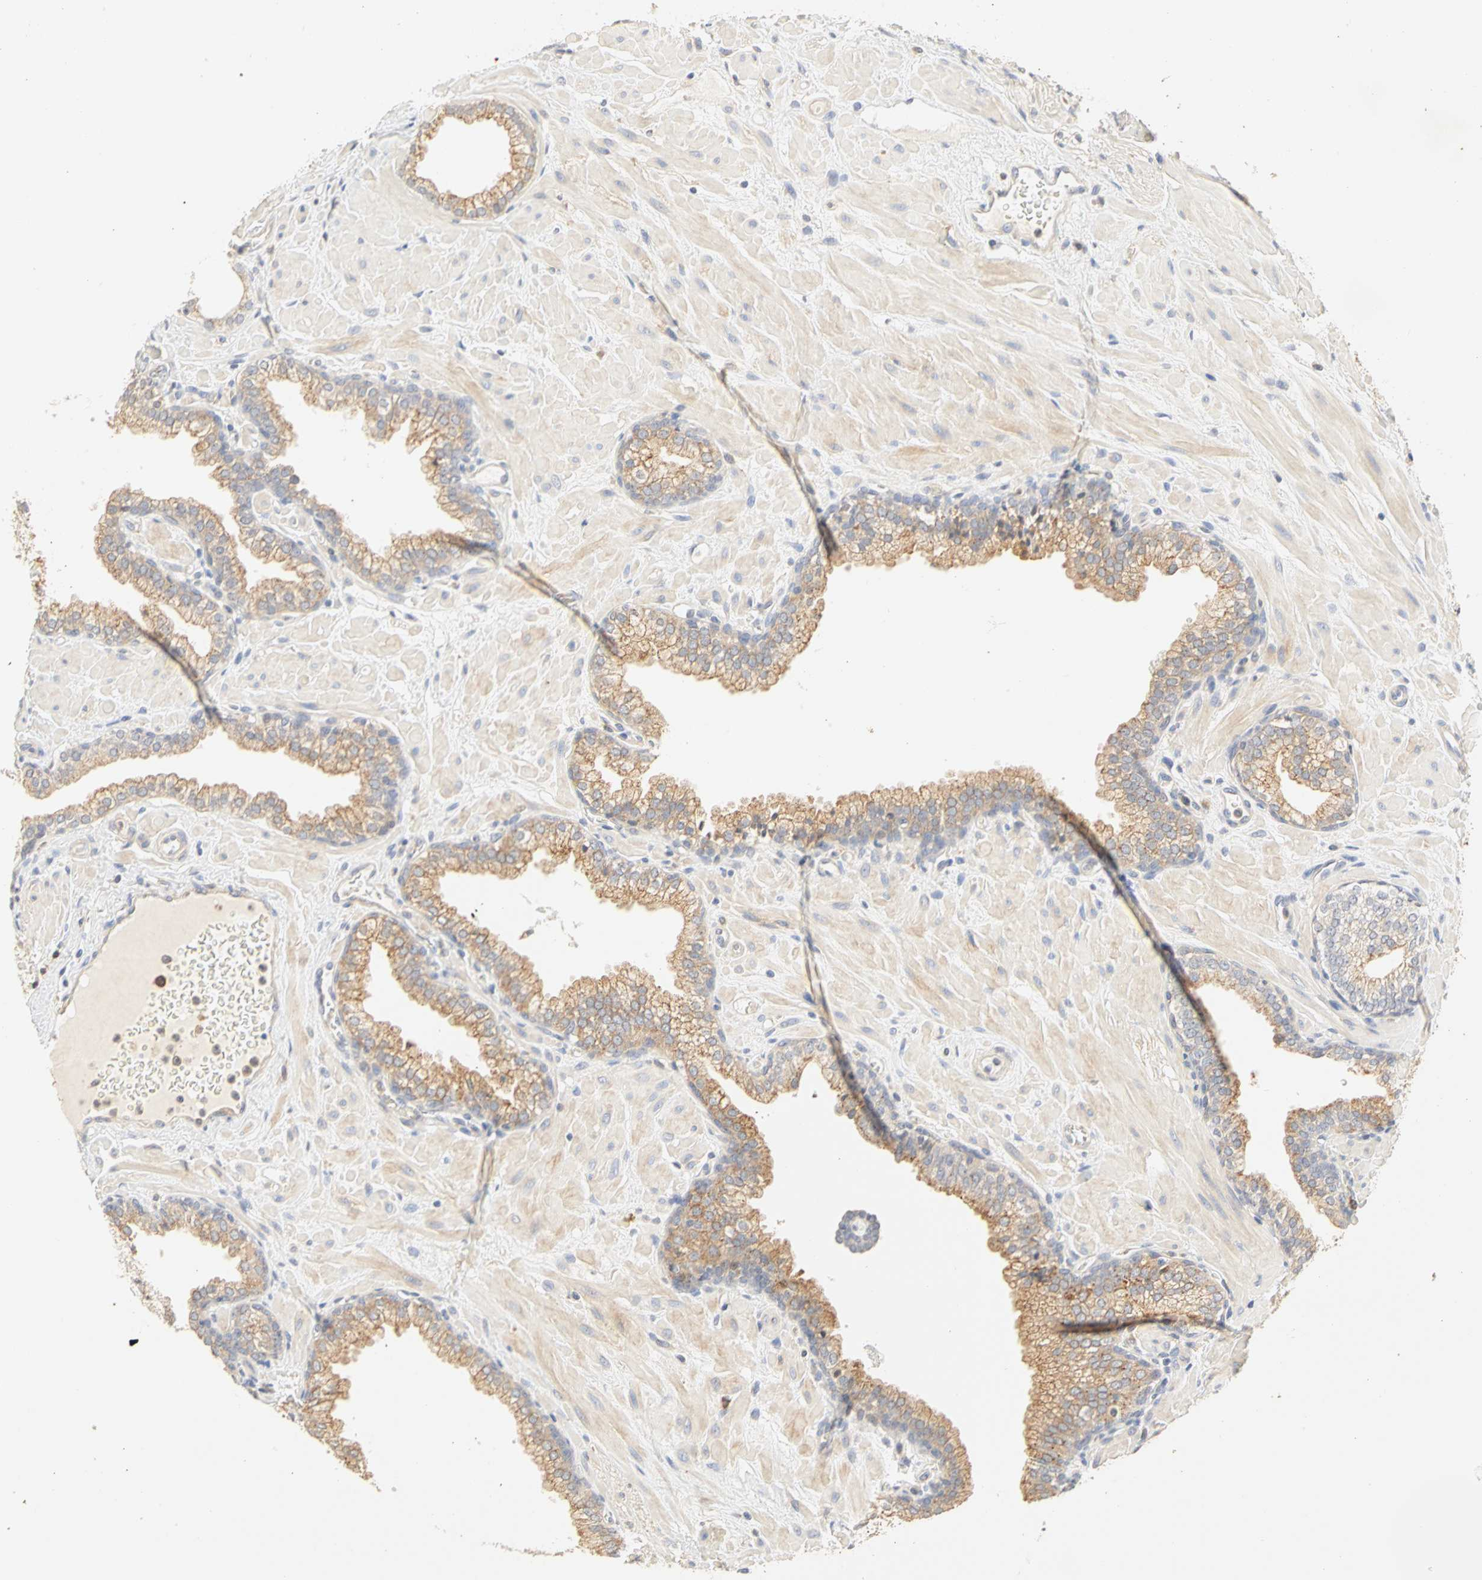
{"staining": {"intensity": "weak", "quantity": ">75%", "location": "cytoplasmic/membranous"}, "tissue": "prostate", "cell_type": "Glandular cells", "image_type": "normal", "snomed": [{"axis": "morphology", "description": "Normal tissue, NOS"}, {"axis": "topography", "description": "Prostate"}], "caption": "Immunohistochemical staining of normal prostate reveals low levels of weak cytoplasmic/membranous positivity in about >75% of glandular cells.", "gene": "GNRH2", "patient": {"sex": "male", "age": 60}}